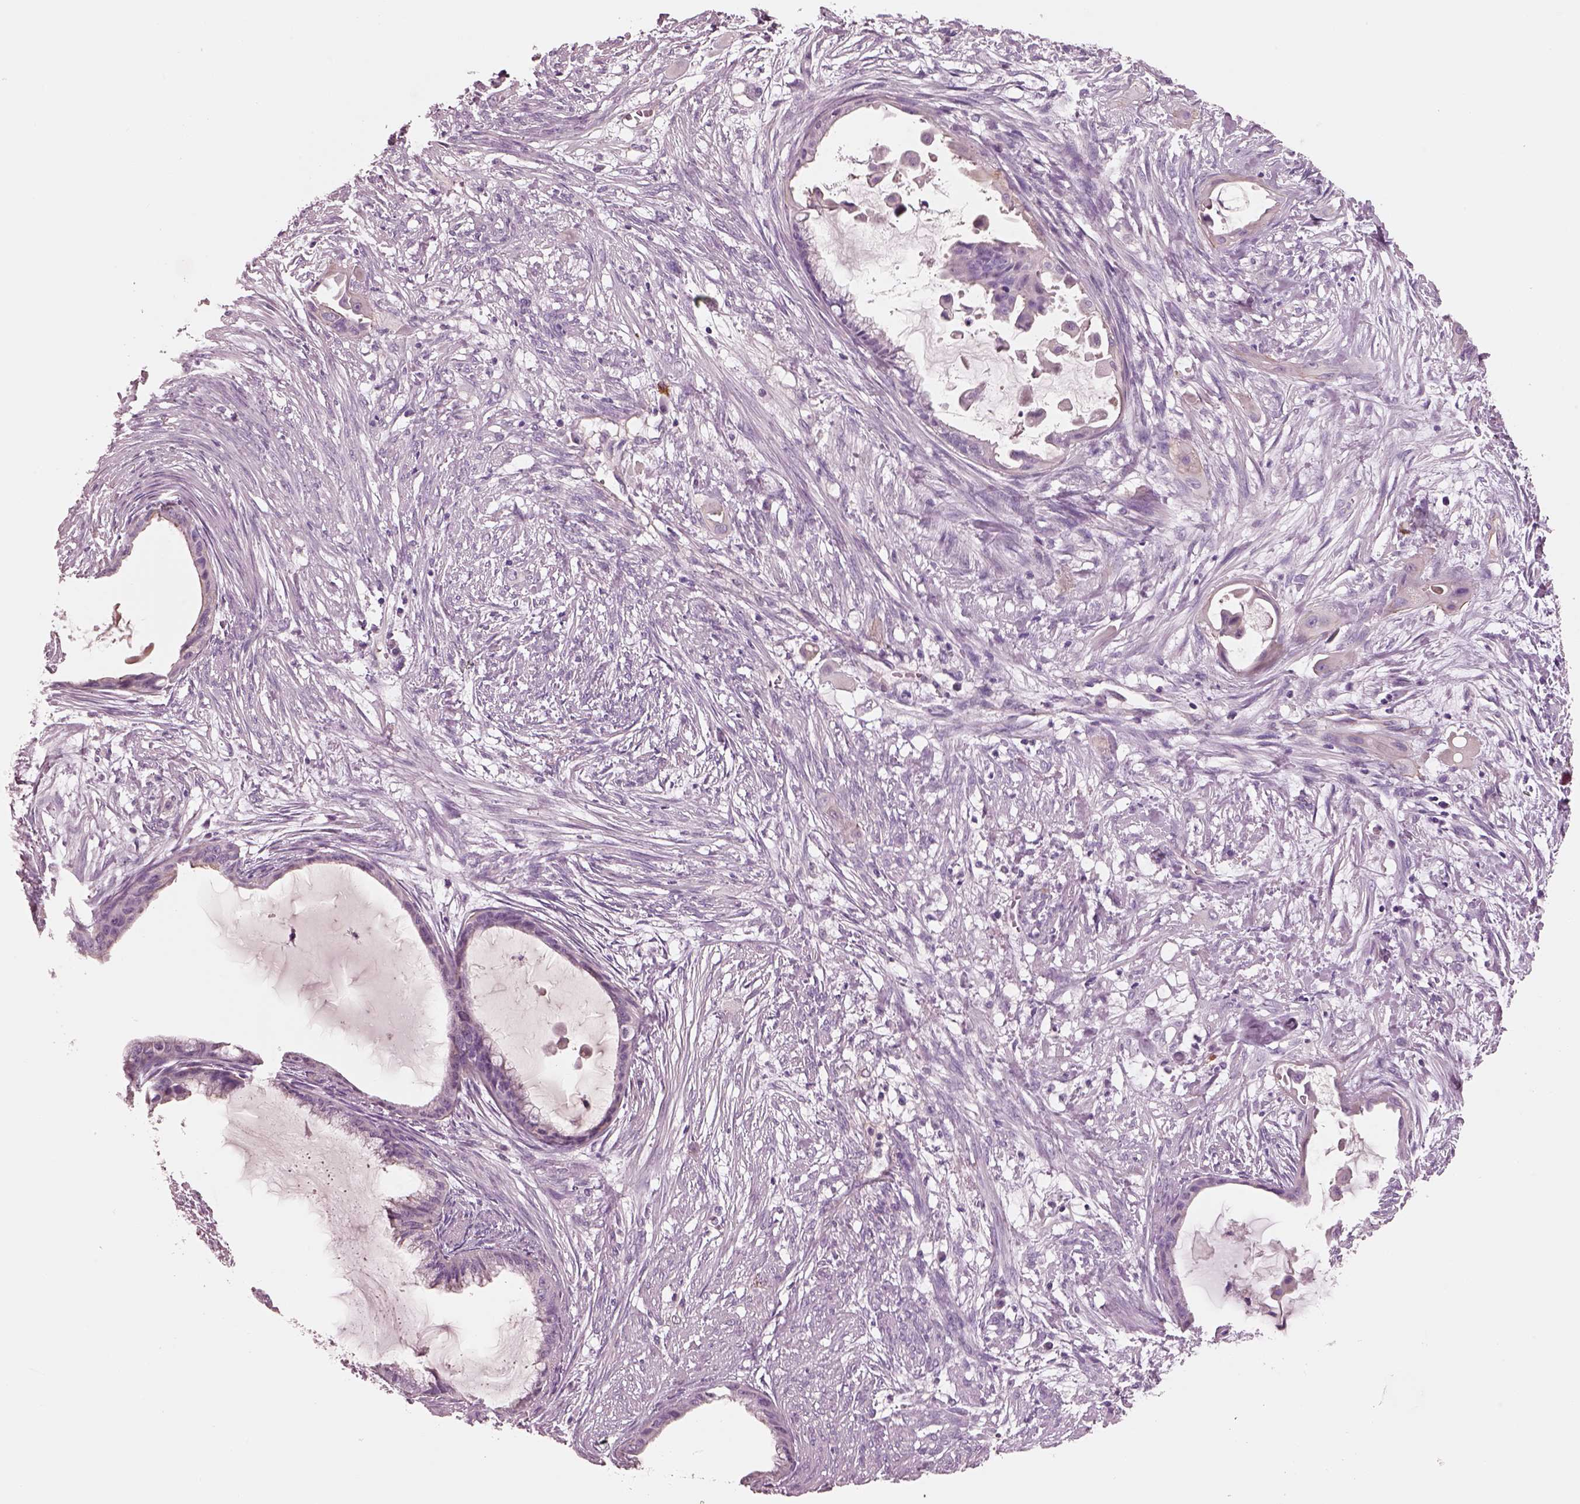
{"staining": {"intensity": "negative", "quantity": "none", "location": "none"}, "tissue": "endometrial cancer", "cell_type": "Tumor cells", "image_type": "cancer", "snomed": [{"axis": "morphology", "description": "Adenocarcinoma, NOS"}, {"axis": "topography", "description": "Endometrium"}], "caption": "The image displays no staining of tumor cells in endometrial adenocarcinoma.", "gene": "IGLL1", "patient": {"sex": "female", "age": 86}}